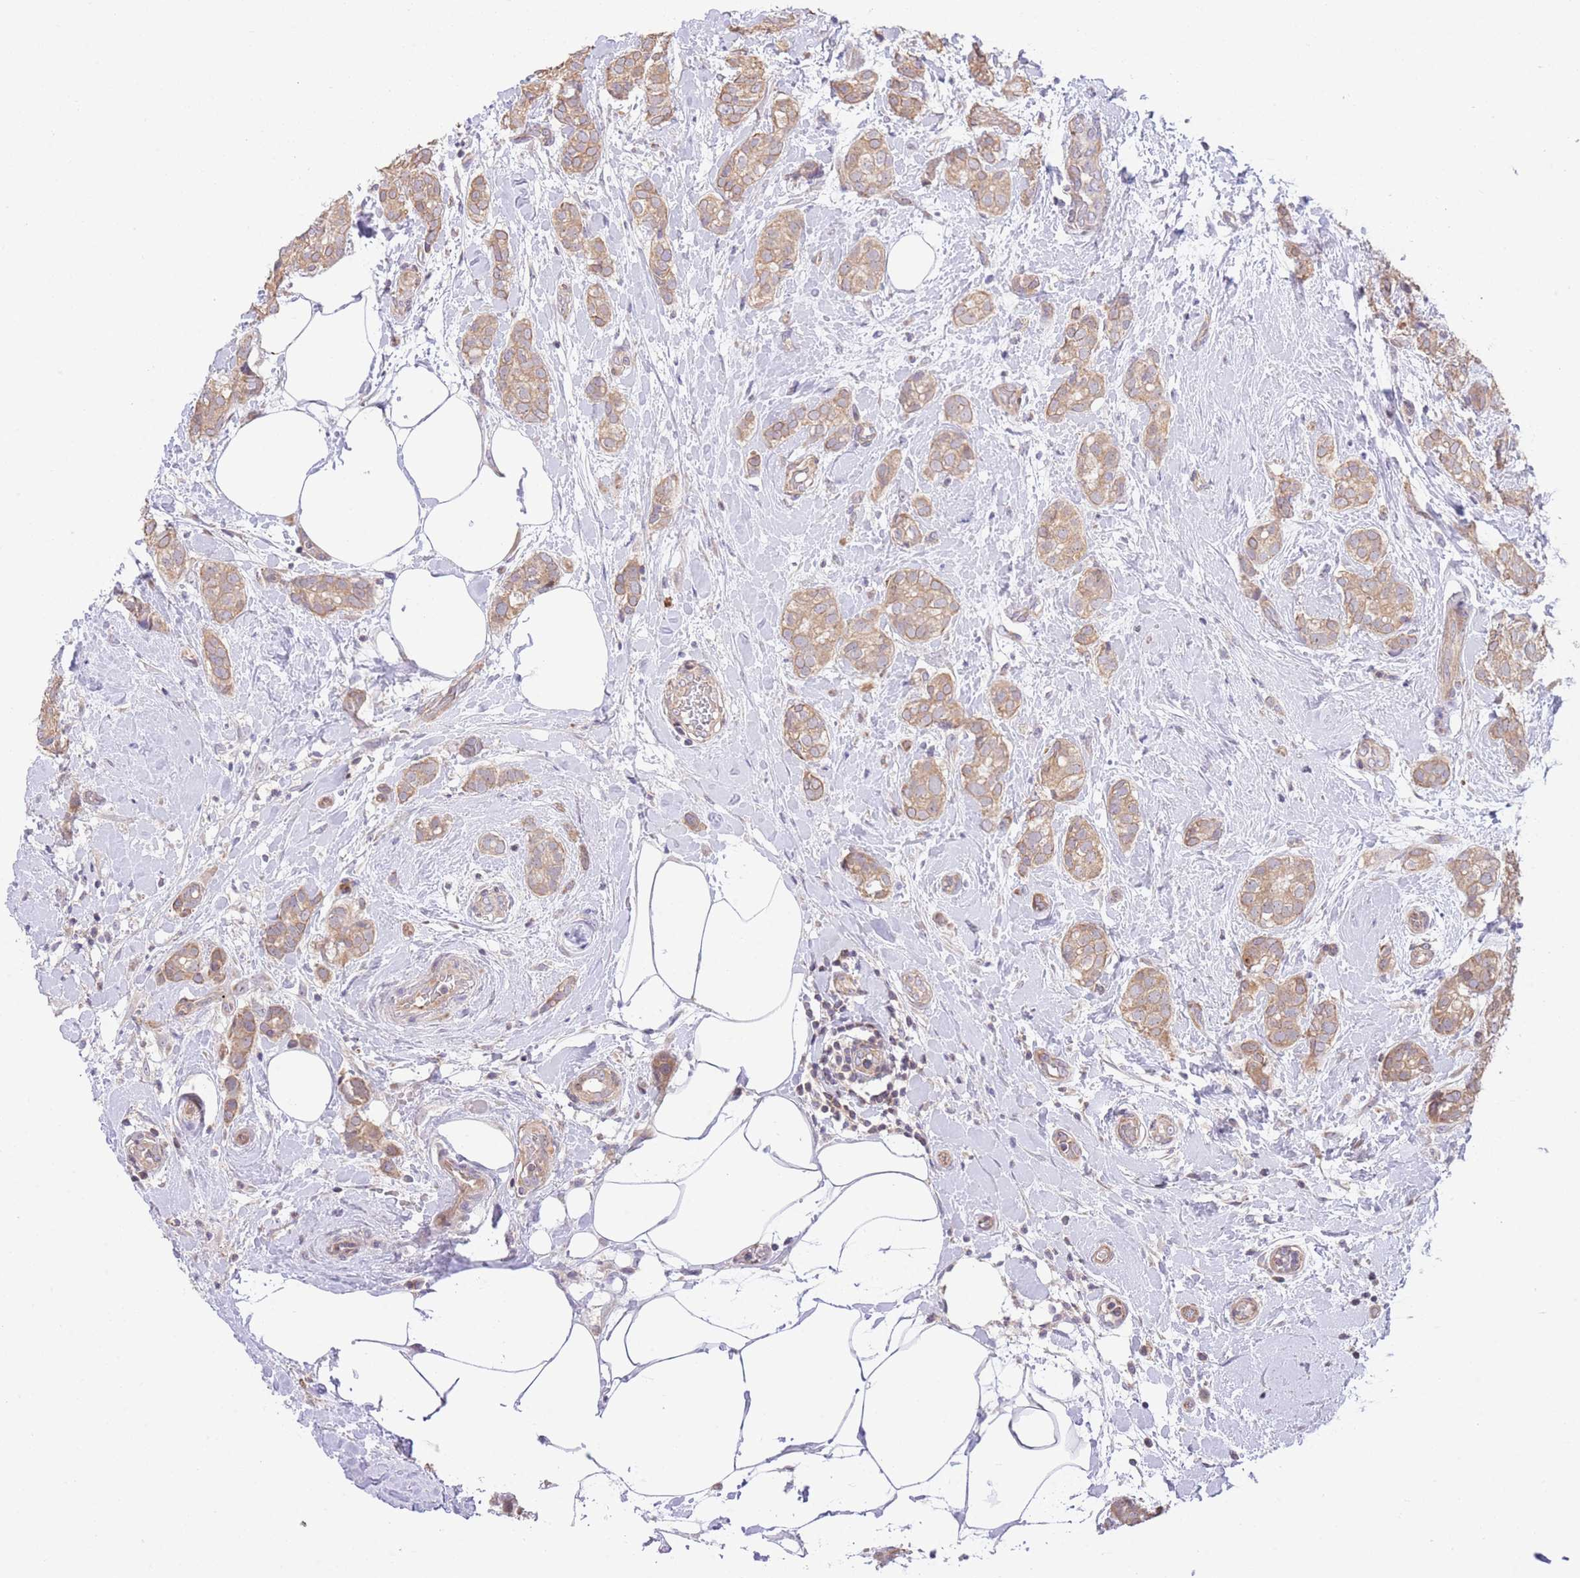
{"staining": {"intensity": "weak", "quantity": ">75%", "location": "cytoplasmic/membranous"}, "tissue": "breast cancer", "cell_type": "Tumor cells", "image_type": "cancer", "snomed": [{"axis": "morphology", "description": "Duct carcinoma"}, {"axis": "topography", "description": "Breast"}], "caption": "Protein expression analysis of human breast infiltrating ductal carcinoma reveals weak cytoplasmic/membranous expression in approximately >75% of tumor cells.", "gene": "BOLA2B", "patient": {"sex": "female", "age": 73}}